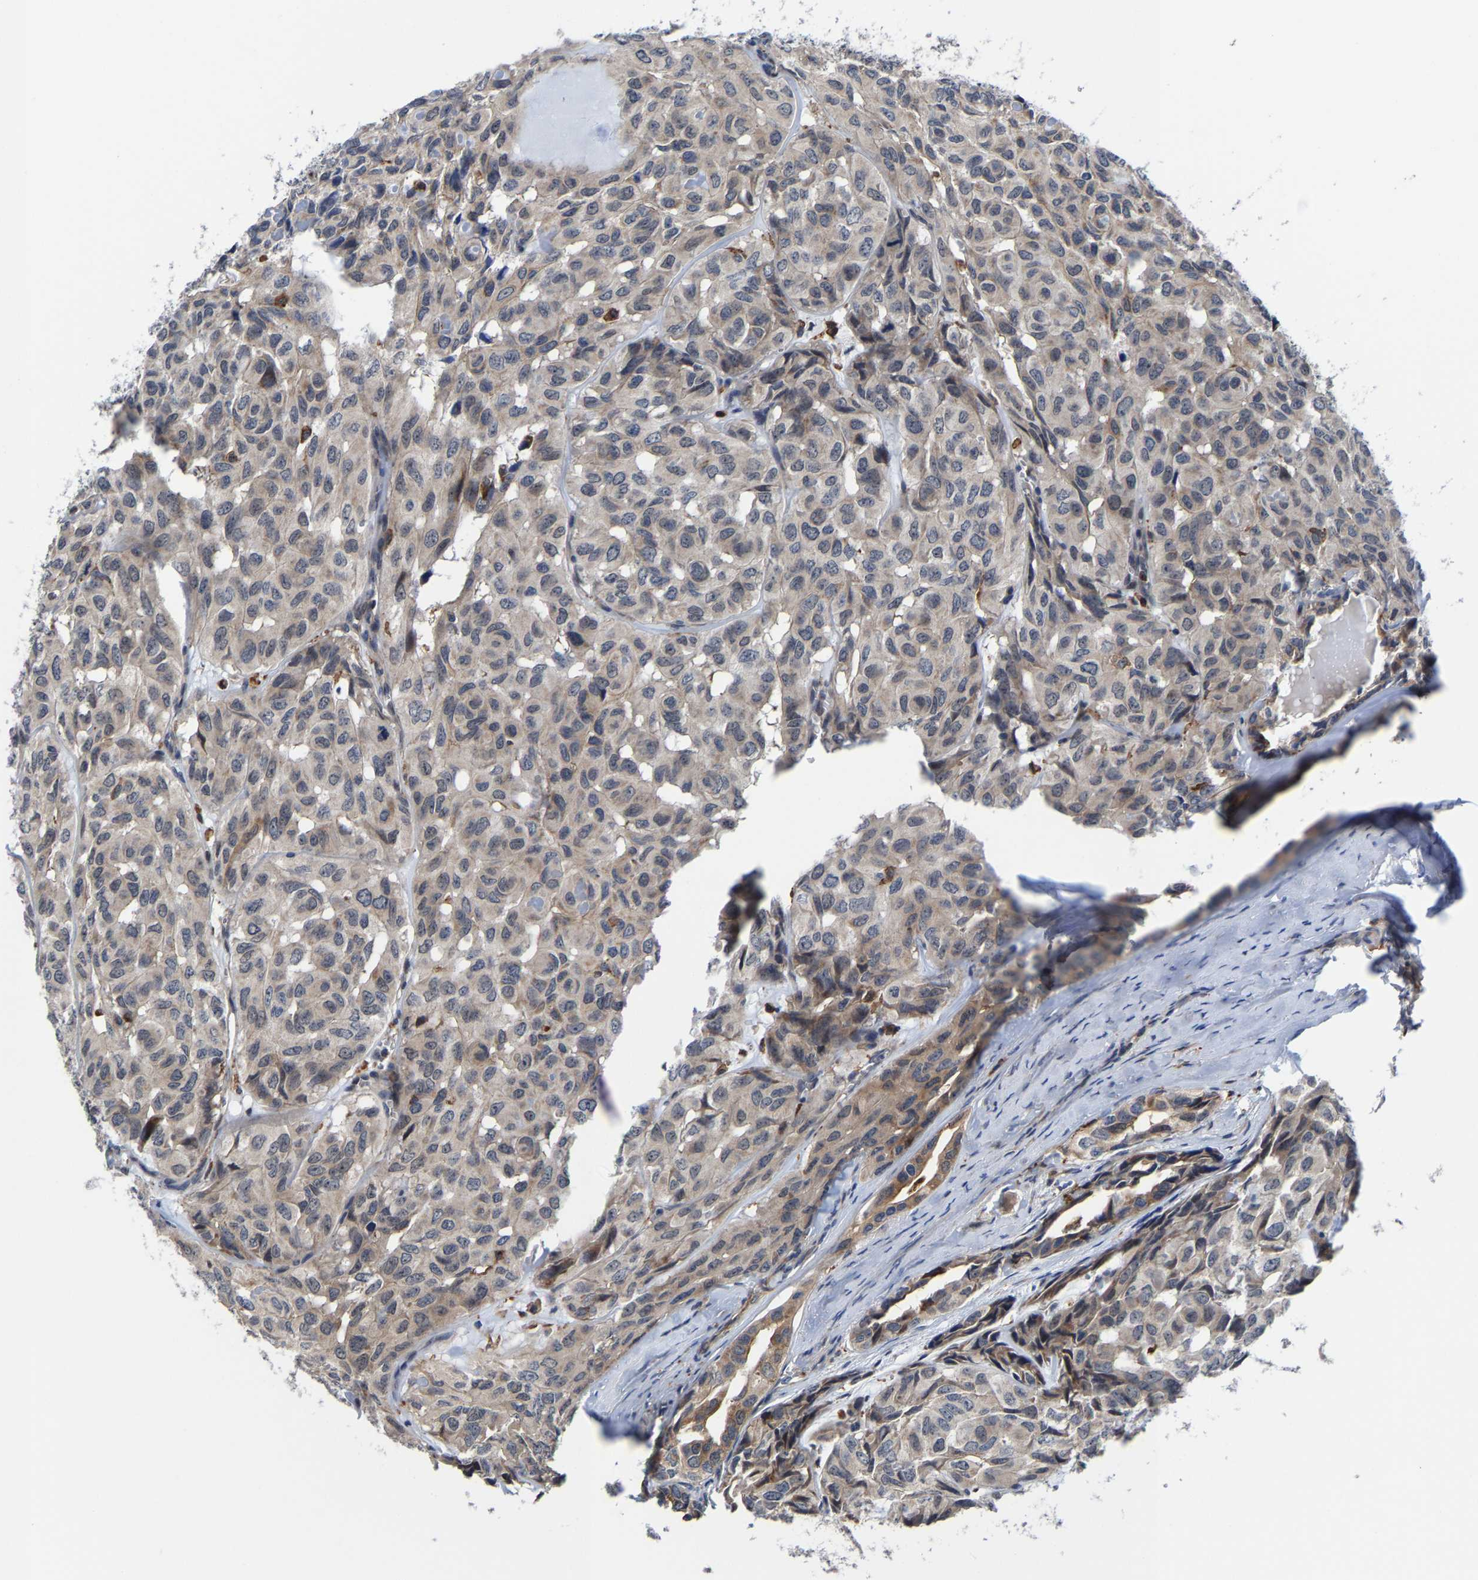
{"staining": {"intensity": "weak", "quantity": "25%-75%", "location": "cytoplasmic/membranous"}, "tissue": "head and neck cancer", "cell_type": "Tumor cells", "image_type": "cancer", "snomed": [{"axis": "morphology", "description": "Adenocarcinoma, NOS"}, {"axis": "topography", "description": "Salivary gland, NOS"}, {"axis": "topography", "description": "Head-Neck"}], "caption": "An immunohistochemistry (IHC) photomicrograph of neoplastic tissue is shown. Protein staining in brown highlights weak cytoplasmic/membranous positivity in adenocarcinoma (head and neck) within tumor cells.", "gene": "PFKFB3", "patient": {"sex": "female", "age": 76}}